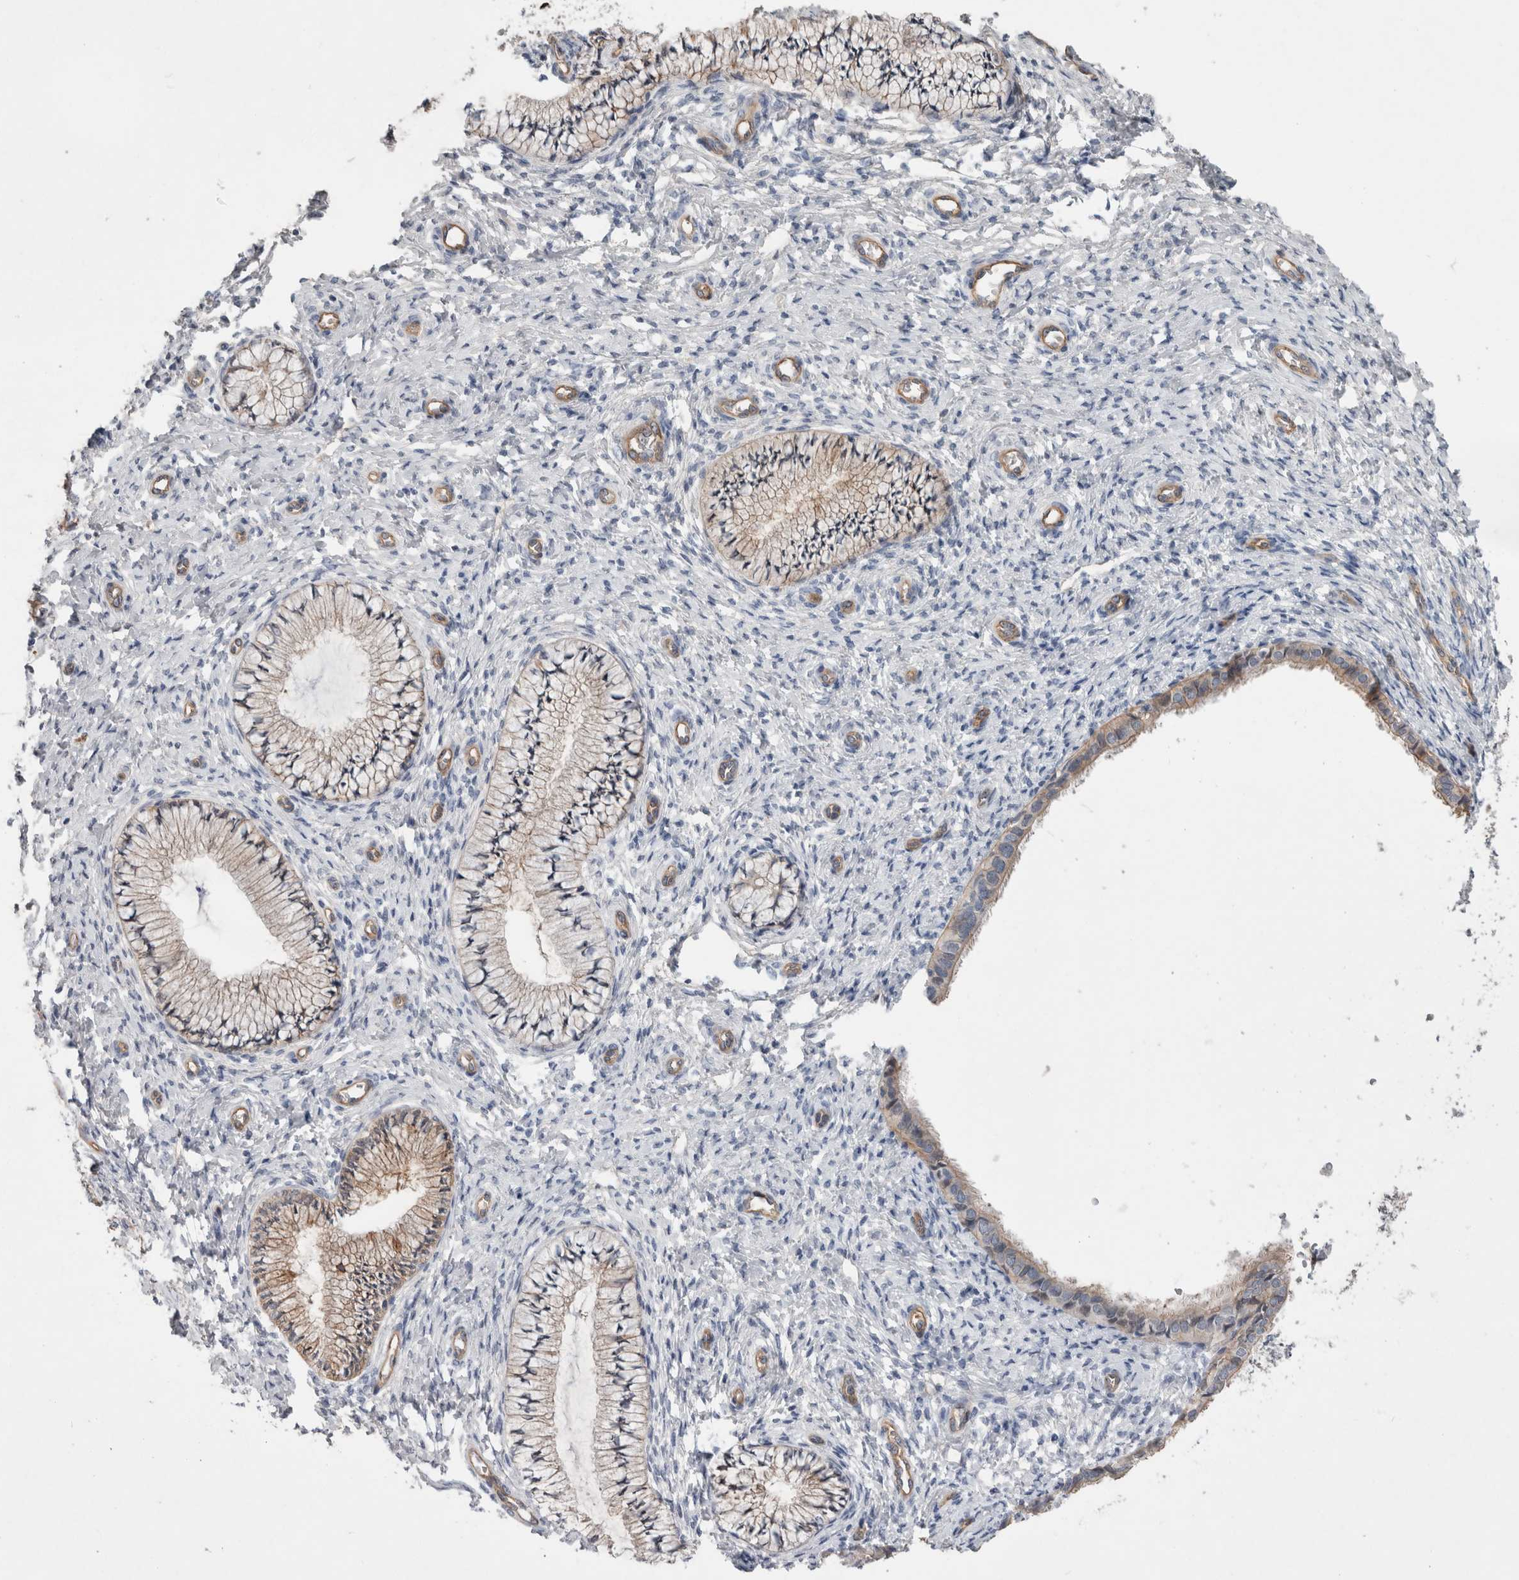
{"staining": {"intensity": "strong", "quantity": "25%-75%", "location": "cytoplasmic/membranous"}, "tissue": "cervix", "cell_type": "Glandular cells", "image_type": "normal", "snomed": [{"axis": "morphology", "description": "Normal tissue, NOS"}, {"axis": "topography", "description": "Cervix"}], "caption": "Benign cervix displays strong cytoplasmic/membranous expression in about 25%-75% of glandular cells, visualized by immunohistochemistry. (DAB IHC, brown staining for protein, blue staining for nuclei).", "gene": "BCAM", "patient": {"sex": "female", "age": 36}}